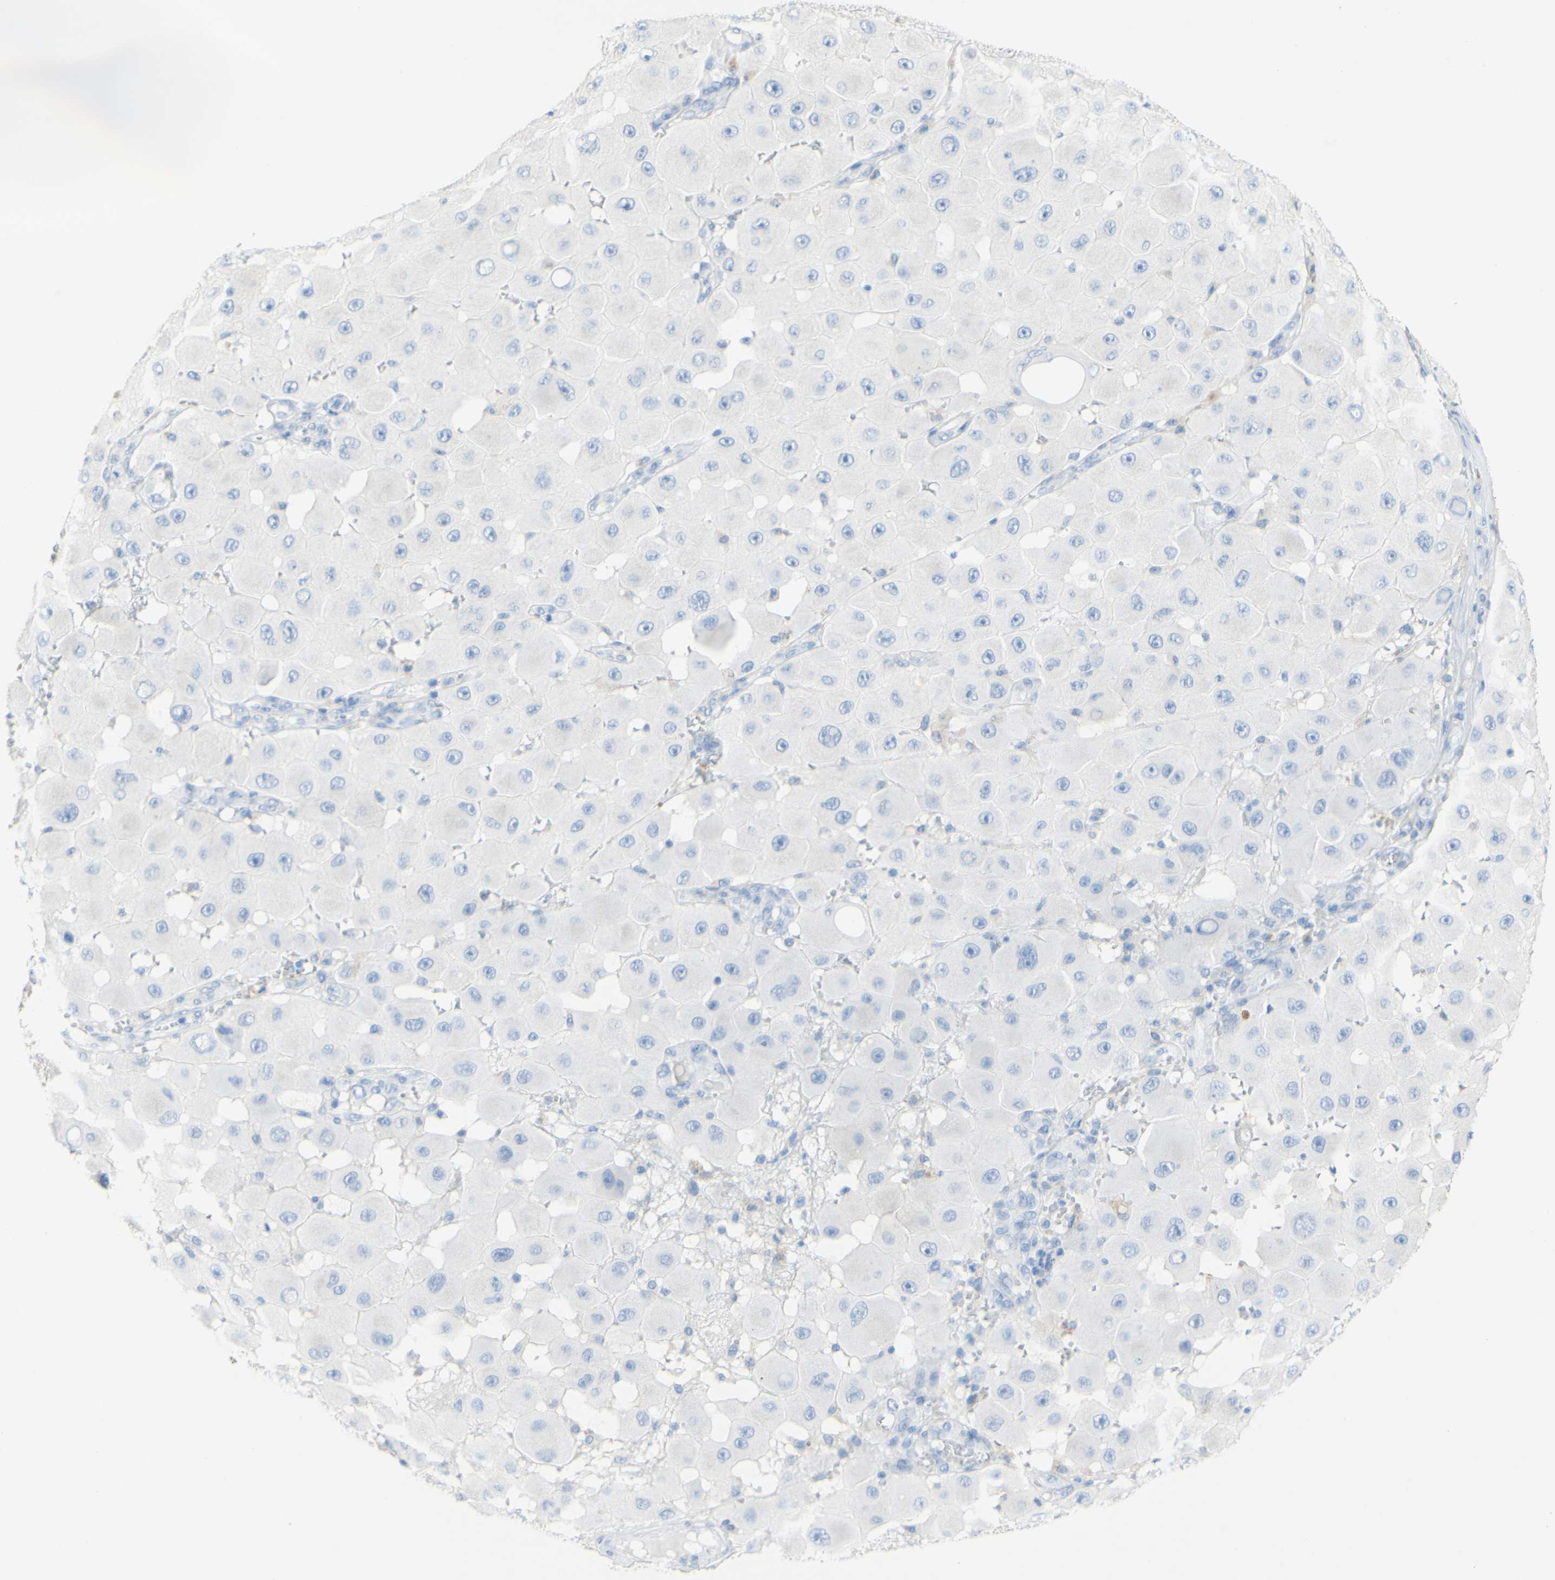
{"staining": {"intensity": "negative", "quantity": "none", "location": "none"}, "tissue": "melanoma", "cell_type": "Tumor cells", "image_type": "cancer", "snomed": [{"axis": "morphology", "description": "Malignant melanoma, NOS"}, {"axis": "topography", "description": "Skin"}], "caption": "Immunohistochemistry (IHC) of malignant melanoma exhibits no positivity in tumor cells.", "gene": "DSC2", "patient": {"sex": "female", "age": 81}}